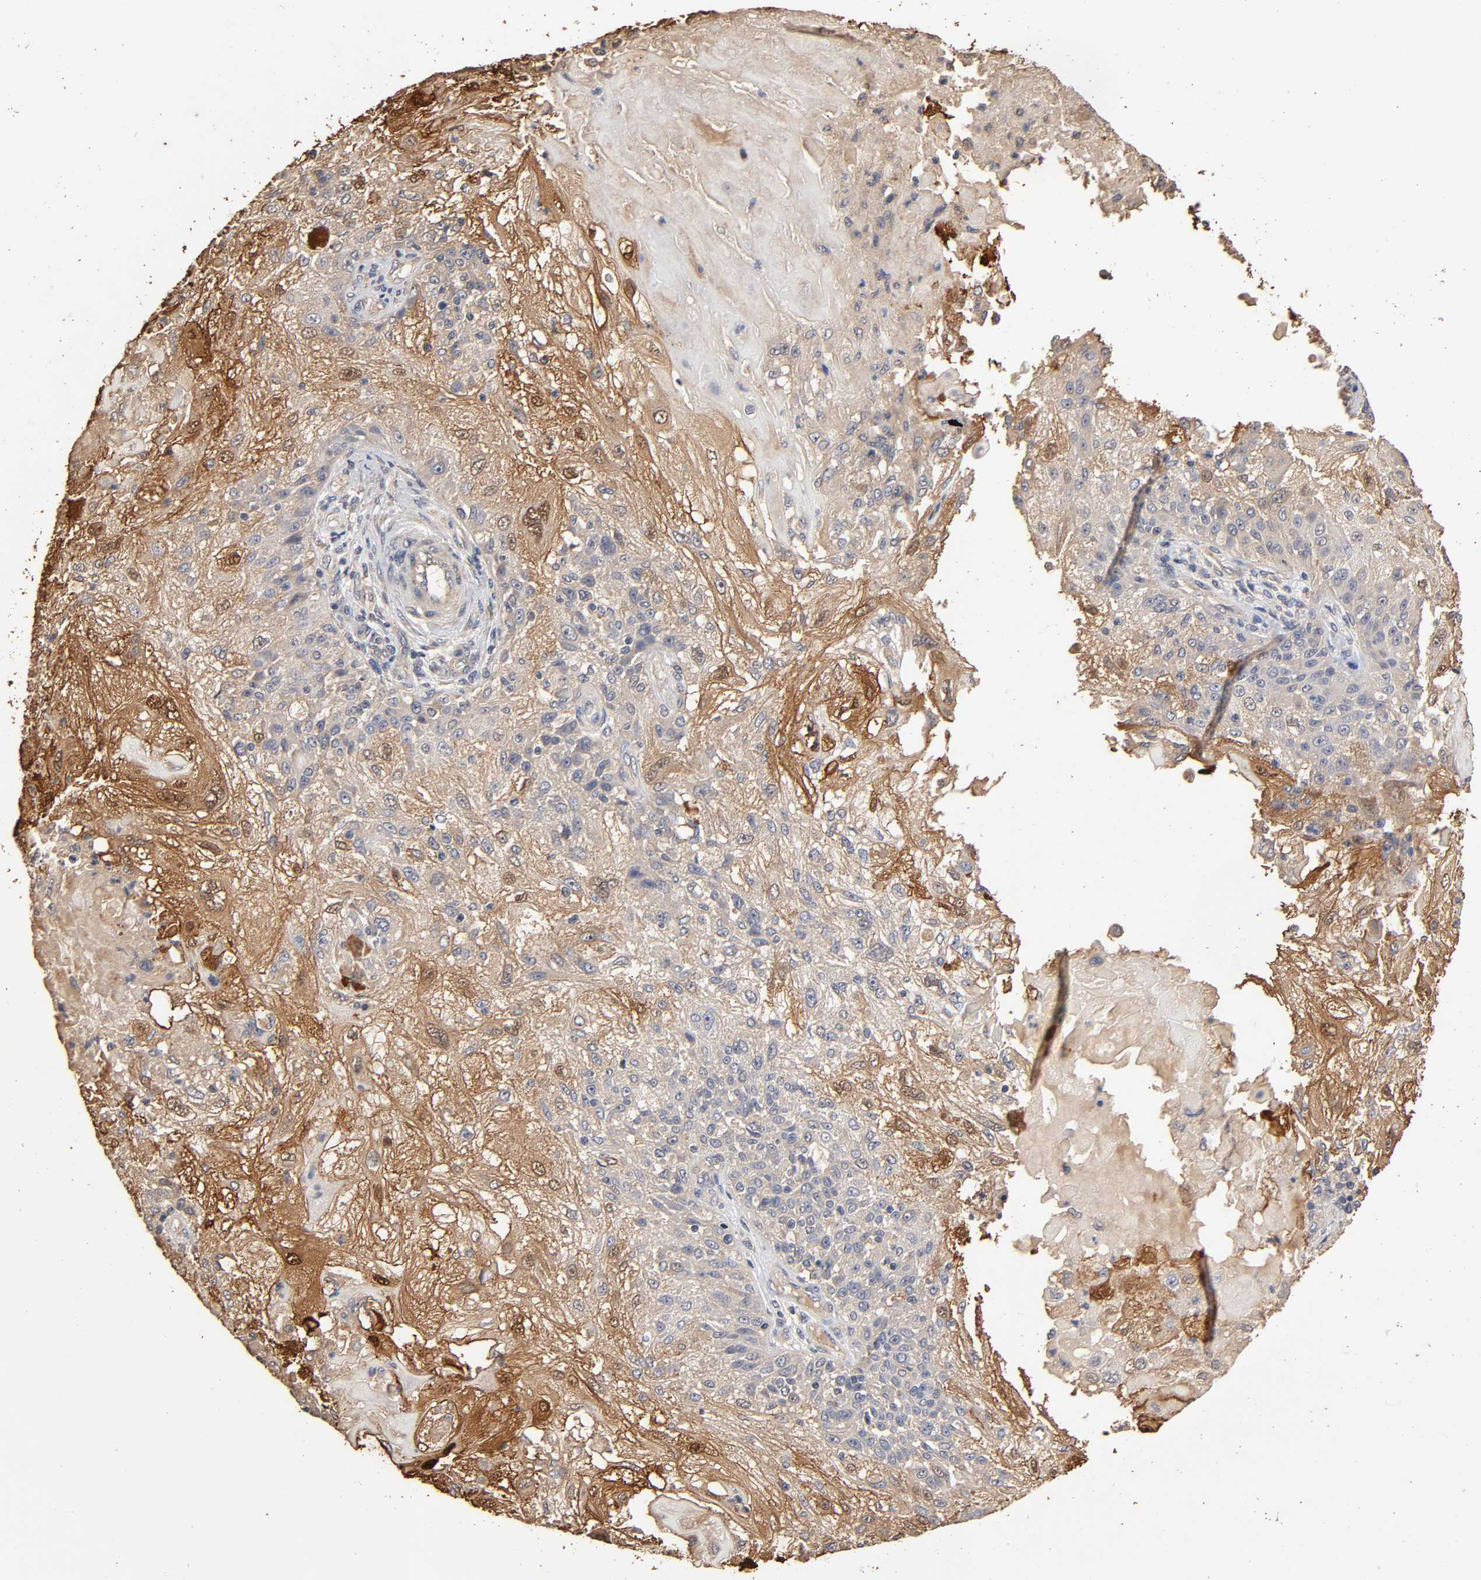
{"staining": {"intensity": "moderate", "quantity": ">75%", "location": "cytoplasmic/membranous"}, "tissue": "skin cancer", "cell_type": "Tumor cells", "image_type": "cancer", "snomed": [{"axis": "morphology", "description": "Normal tissue, NOS"}, {"axis": "morphology", "description": "Squamous cell carcinoma, NOS"}, {"axis": "topography", "description": "Skin"}], "caption": "Moderate cytoplasmic/membranous expression for a protein is seen in about >75% of tumor cells of skin cancer using immunohistochemistry.", "gene": "ARHGEF7", "patient": {"sex": "female", "age": 83}}